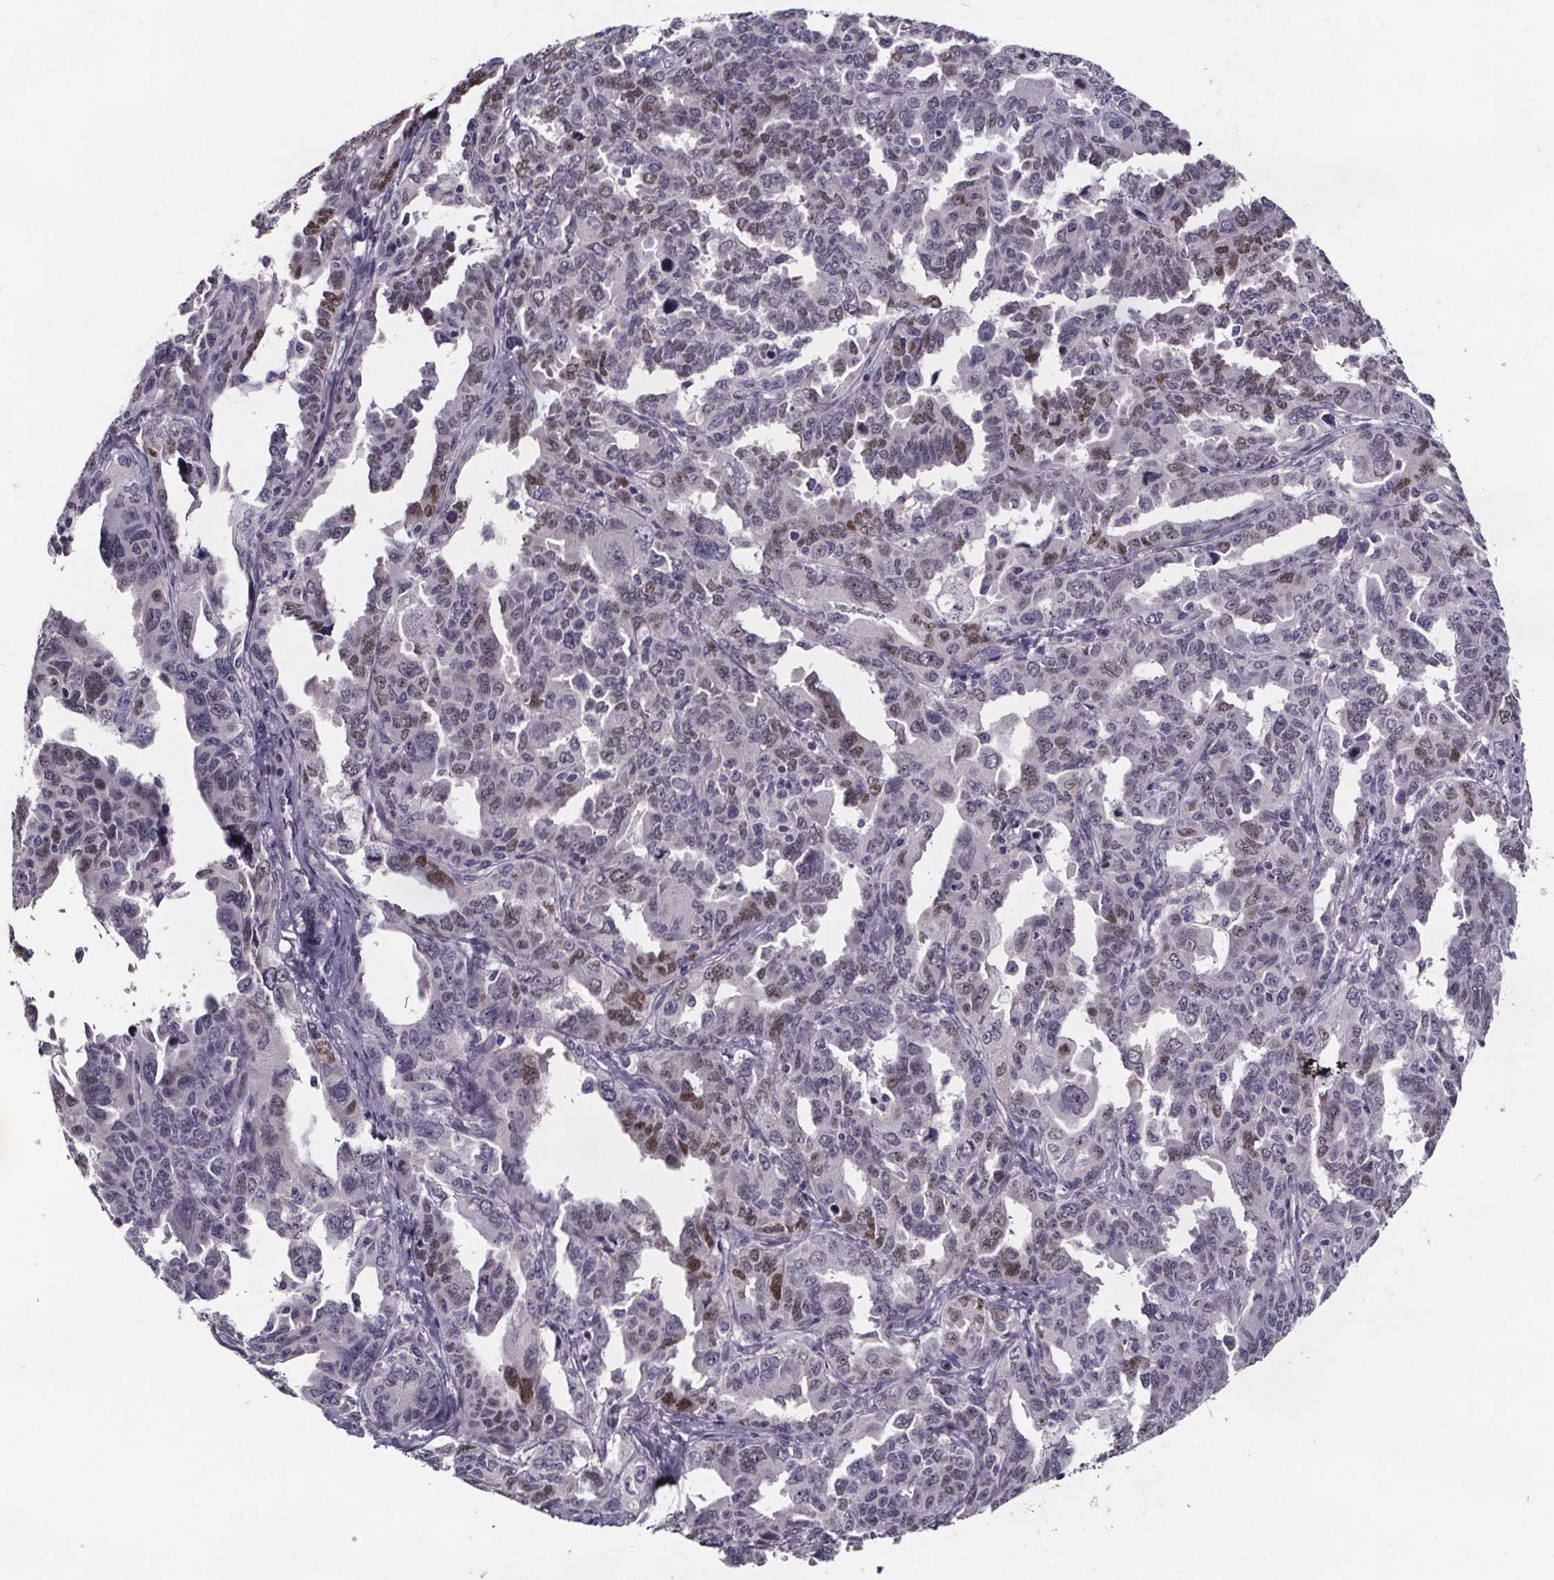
{"staining": {"intensity": "strong", "quantity": "<25%", "location": "nuclear"}, "tissue": "ovarian cancer", "cell_type": "Tumor cells", "image_type": "cancer", "snomed": [{"axis": "morphology", "description": "Adenocarcinoma, NOS"}, {"axis": "morphology", "description": "Carcinoma, endometroid"}, {"axis": "topography", "description": "Ovary"}], "caption": "The image exhibits staining of ovarian cancer (endometroid carcinoma), revealing strong nuclear protein staining (brown color) within tumor cells.", "gene": "AR", "patient": {"sex": "female", "age": 72}}